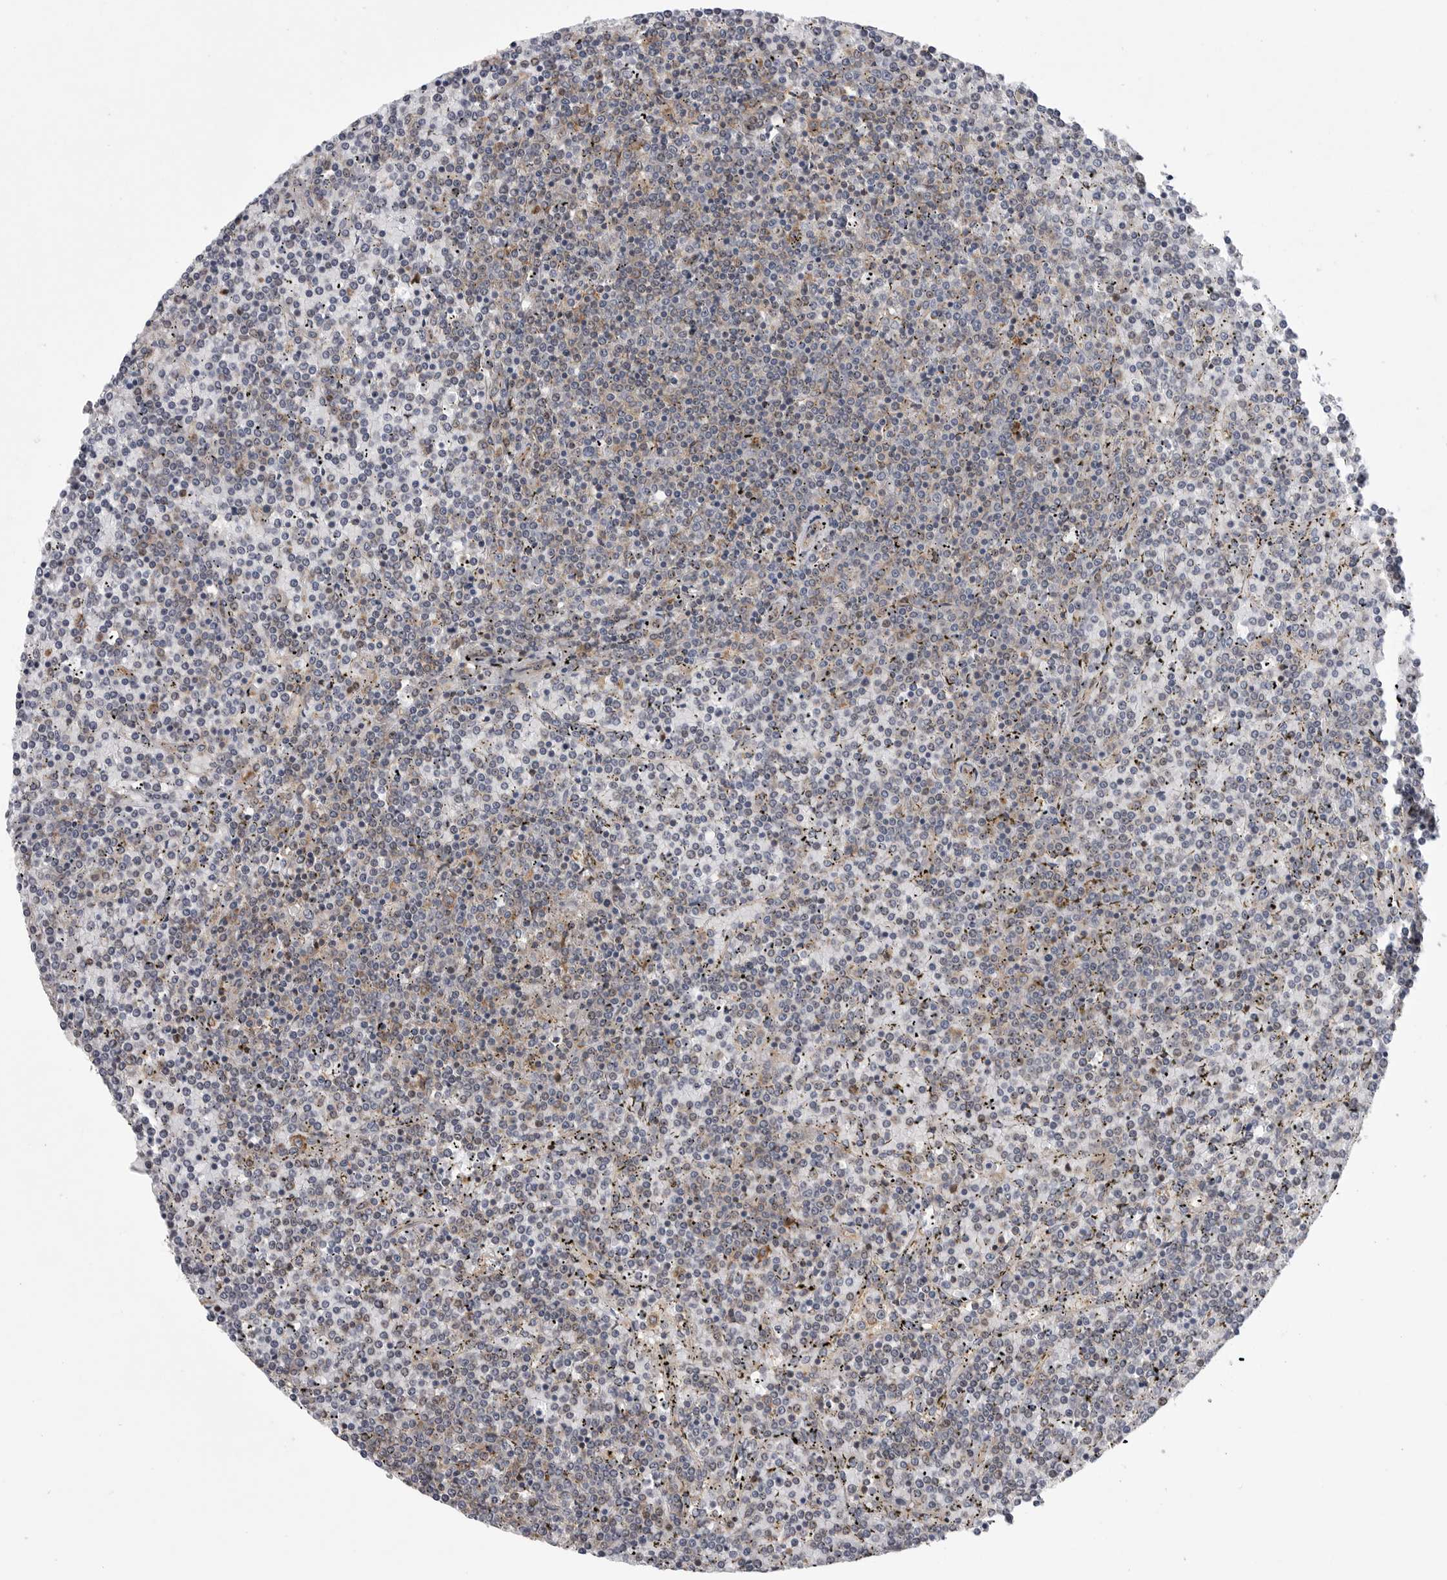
{"staining": {"intensity": "negative", "quantity": "none", "location": "none"}, "tissue": "lymphoma", "cell_type": "Tumor cells", "image_type": "cancer", "snomed": [{"axis": "morphology", "description": "Malignant lymphoma, non-Hodgkin's type, Low grade"}, {"axis": "topography", "description": "Spleen"}], "caption": "Immunohistochemical staining of malignant lymphoma, non-Hodgkin's type (low-grade) displays no significant expression in tumor cells. (Brightfield microscopy of DAB IHC at high magnification).", "gene": "FBXO43", "patient": {"sex": "female", "age": 19}}